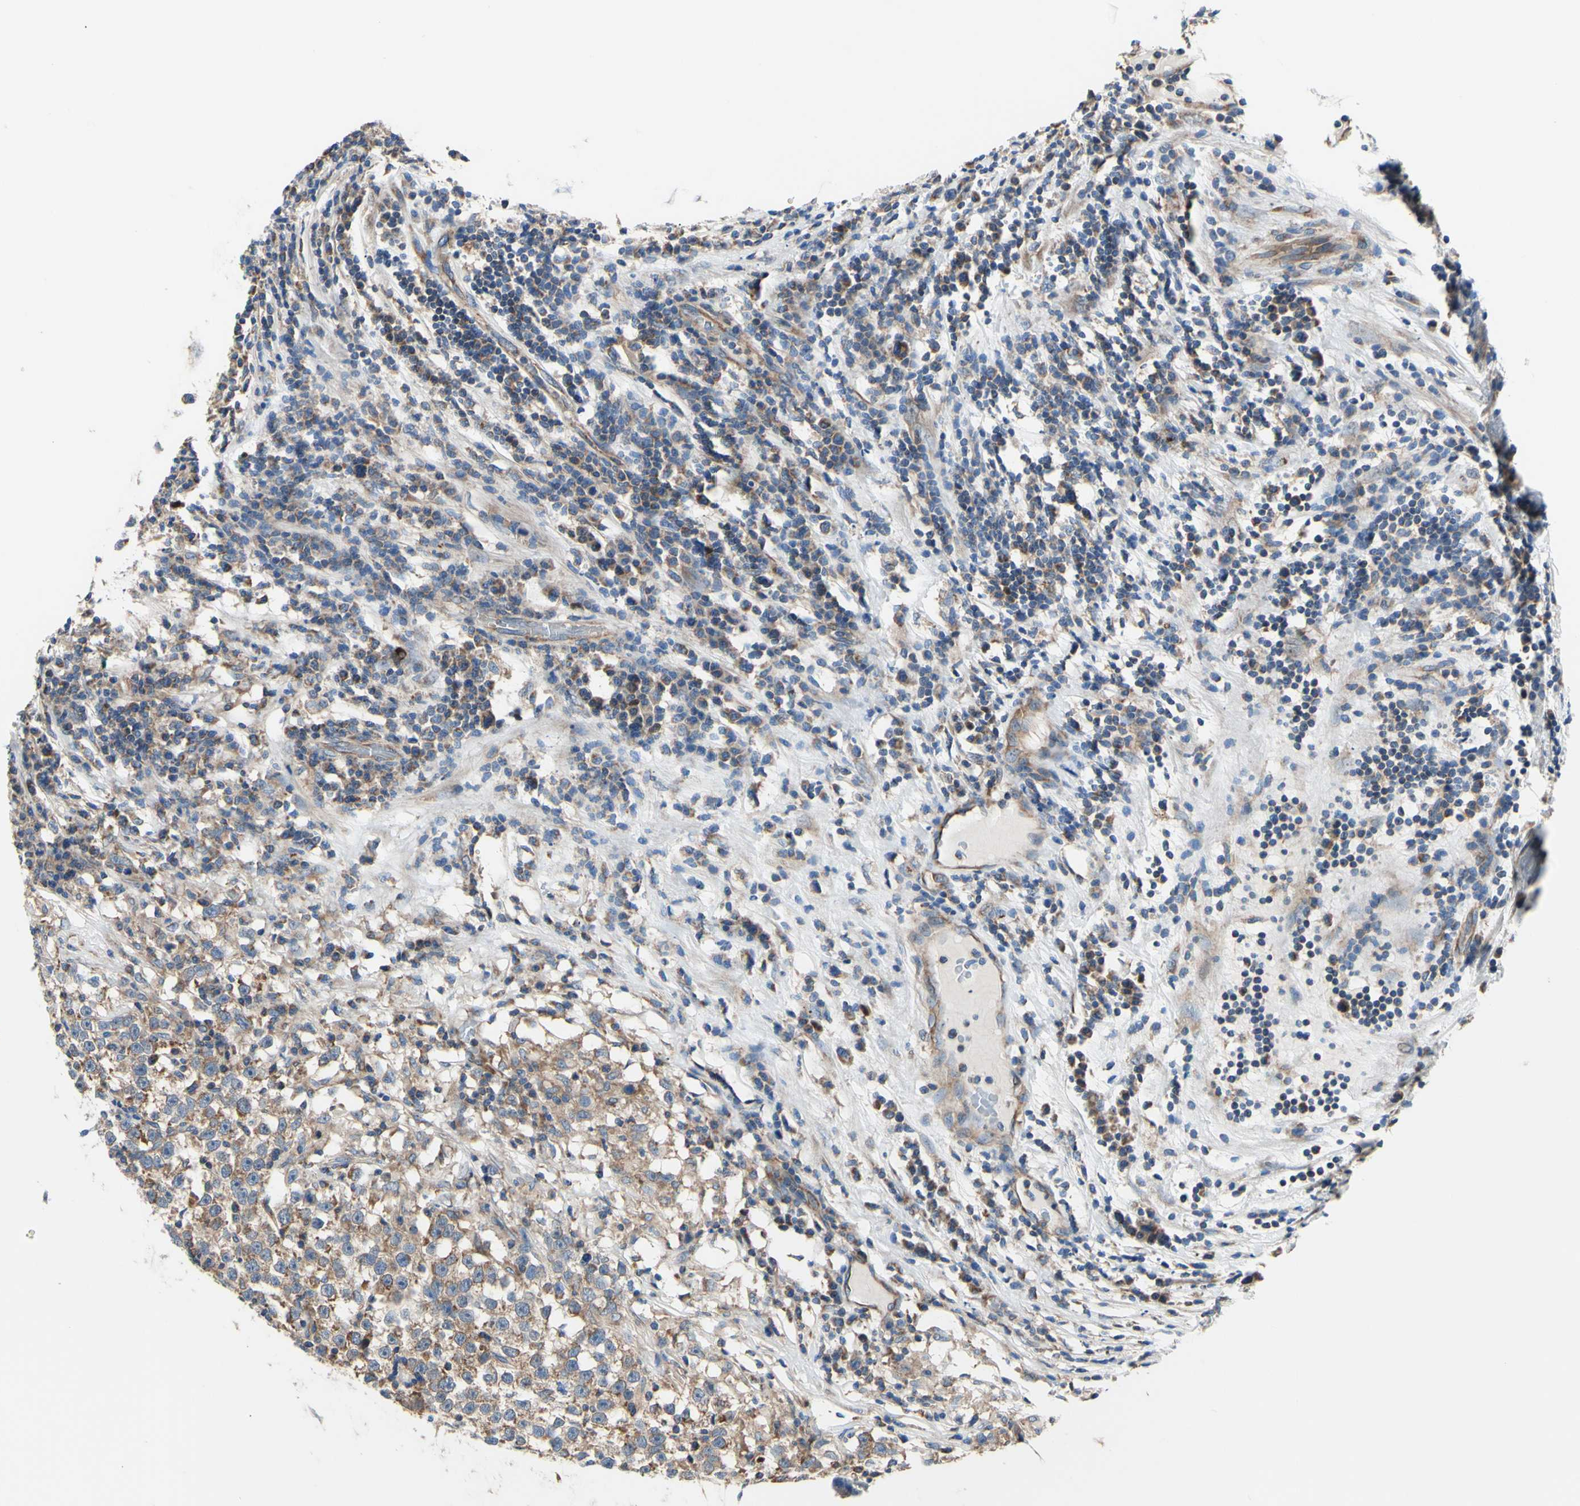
{"staining": {"intensity": "moderate", "quantity": "25%-75%", "location": "cytoplasmic/membranous"}, "tissue": "testis cancer", "cell_type": "Tumor cells", "image_type": "cancer", "snomed": [{"axis": "morphology", "description": "Seminoma, NOS"}, {"axis": "topography", "description": "Testis"}], "caption": "Immunohistochemistry histopathology image of human testis cancer (seminoma) stained for a protein (brown), which demonstrates medium levels of moderate cytoplasmic/membranous expression in approximately 25%-75% of tumor cells.", "gene": "FMR1", "patient": {"sex": "male", "age": 43}}